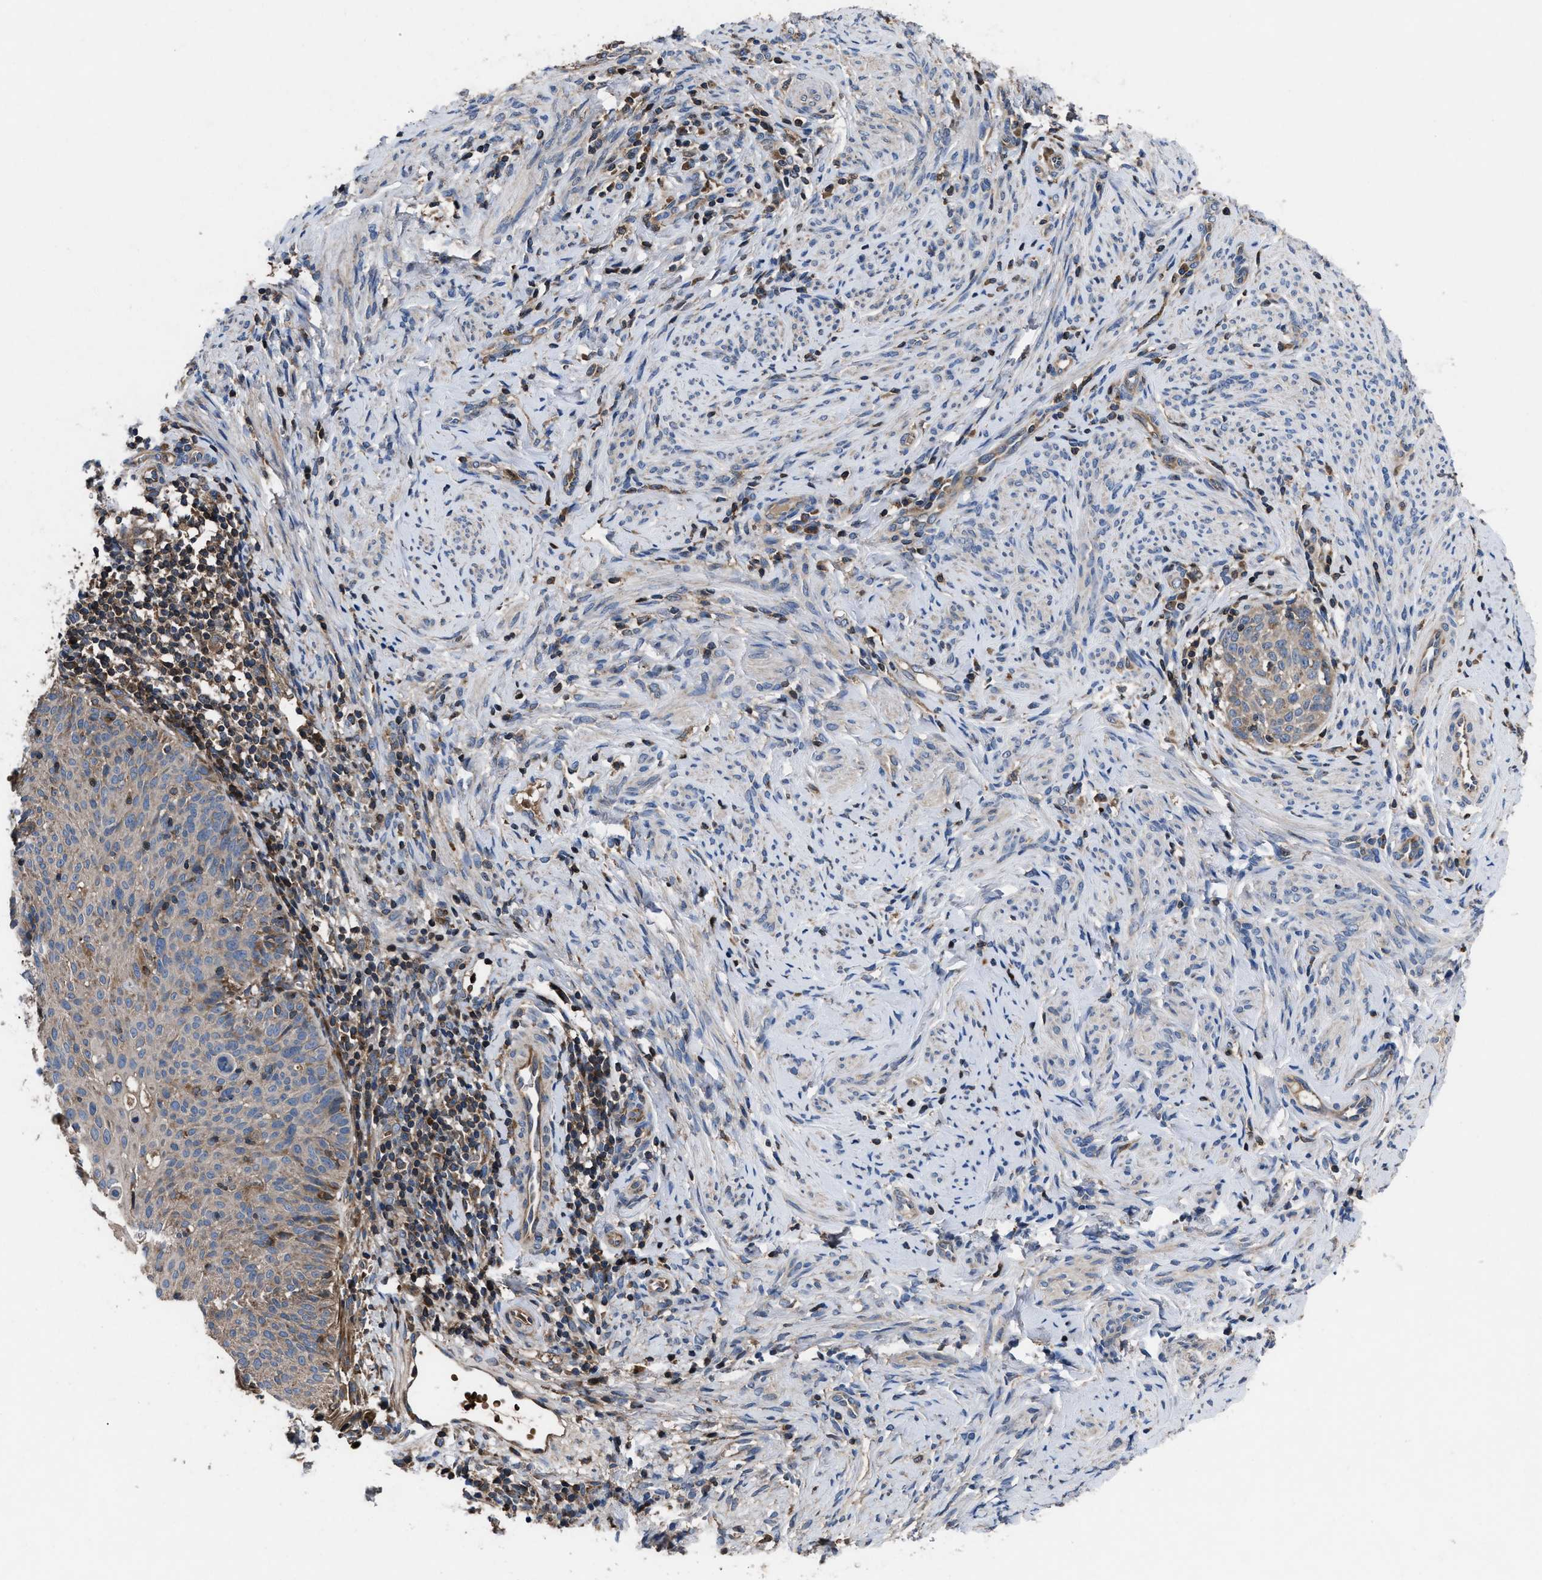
{"staining": {"intensity": "moderate", "quantity": ">75%", "location": "cytoplasmic/membranous"}, "tissue": "cervical cancer", "cell_type": "Tumor cells", "image_type": "cancer", "snomed": [{"axis": "morphology", "description": "Squamous cell carcinoma, NOS"}, {"axis": "topography", "description": "Cervix"}], "caption": "Cervical squamous cell carcinoma stained for a protein exhibits moderate cytoplasmic/membranous positivity in tumor cells. (DAB IHC with brightfield microscopy, high magnification).", "gene": "YBEY", "patient": {"sex": "female", "age": 70}}